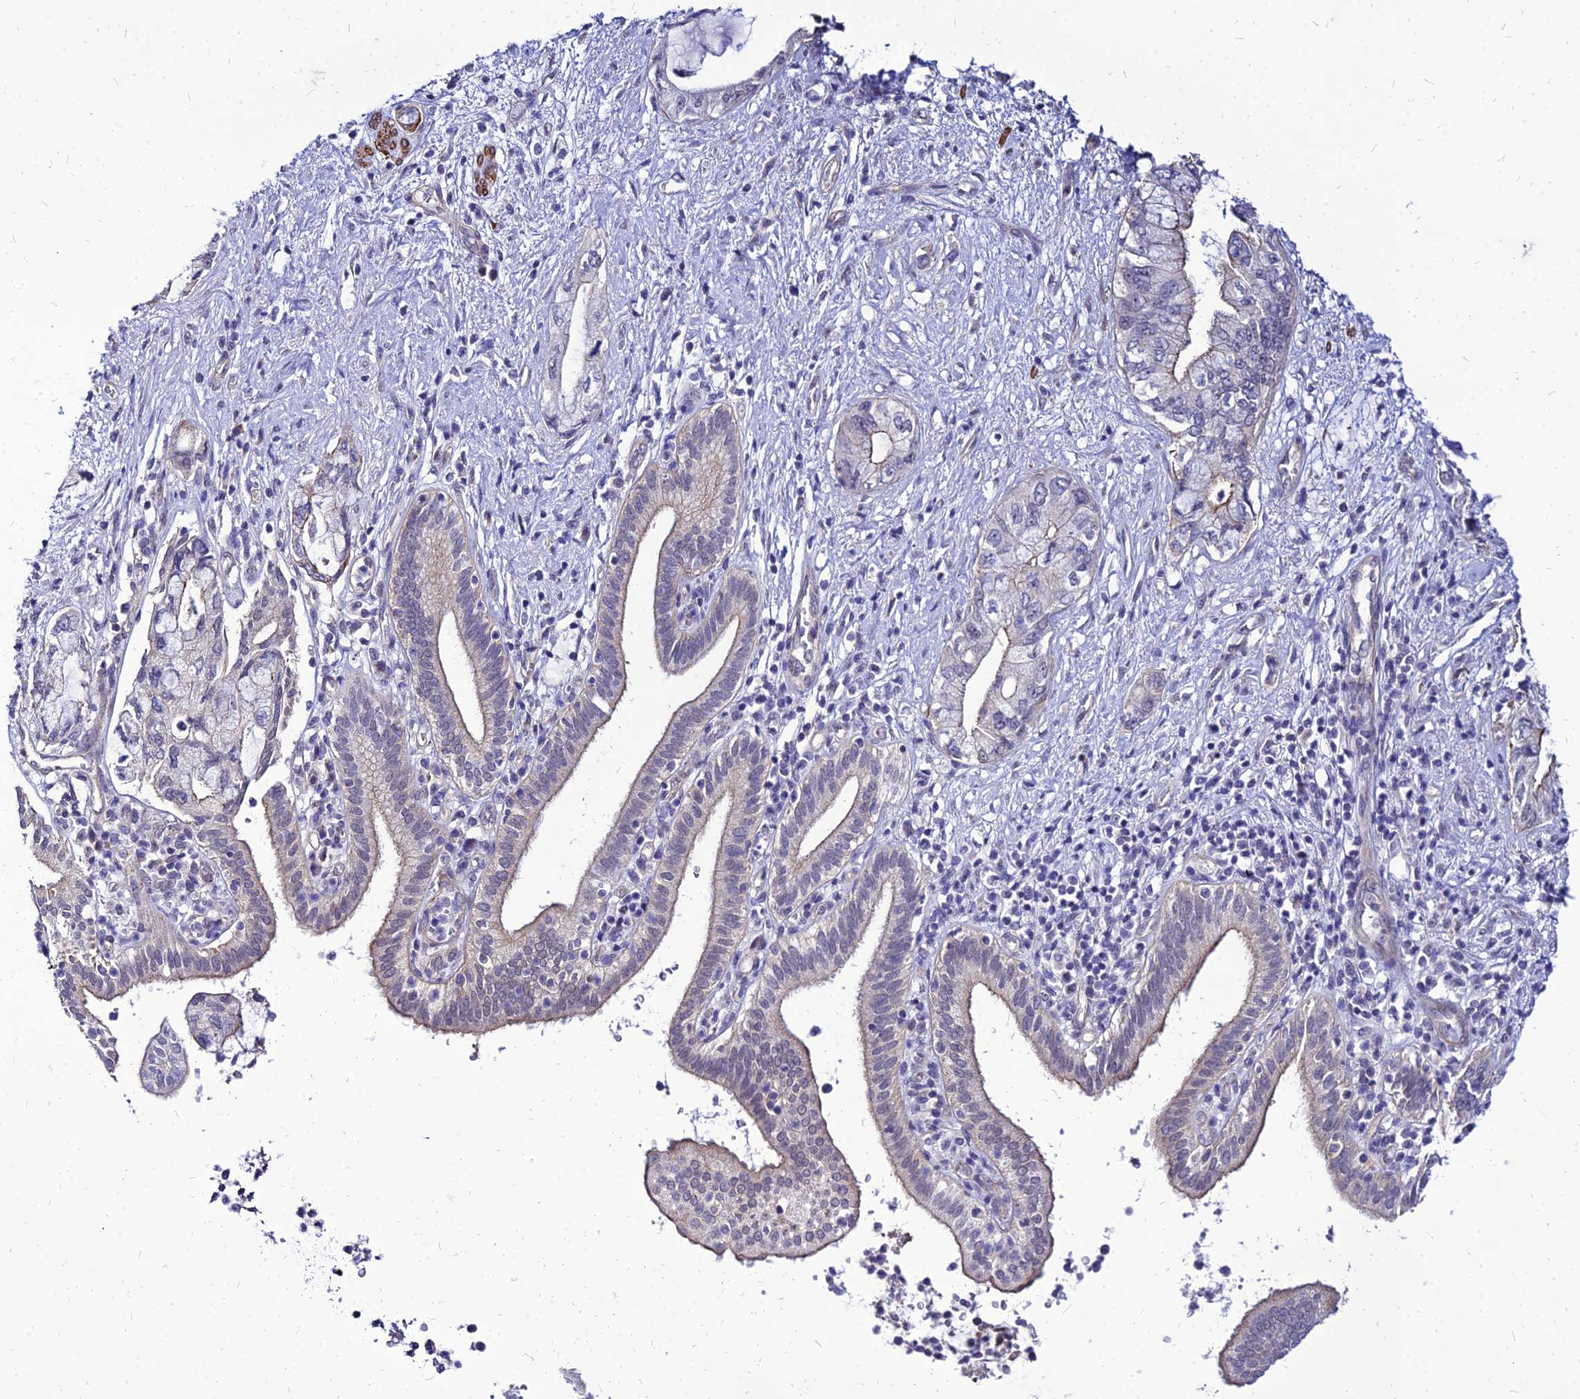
{"staining": {"intensity": "negative", "quantity": "none", "location": "none"}, "tissue": "pancreatic cancer", "cell_type": "Tumor cells", "image_type": "cancer", "snomed": [{"axis": "morphology", "description": "Adenocarcinoma, NOS"}, {"axis": "topography", "description": "Pancreas"}], "caption": "Immunohistochemistry (IHC) image of pancreatic cancer (adenocarcinoma) stained for a protein (brown), which reveals no staining in tumor cells.", "gene": "YEATS2", "patient": {"sex": "female", "age": 73}}